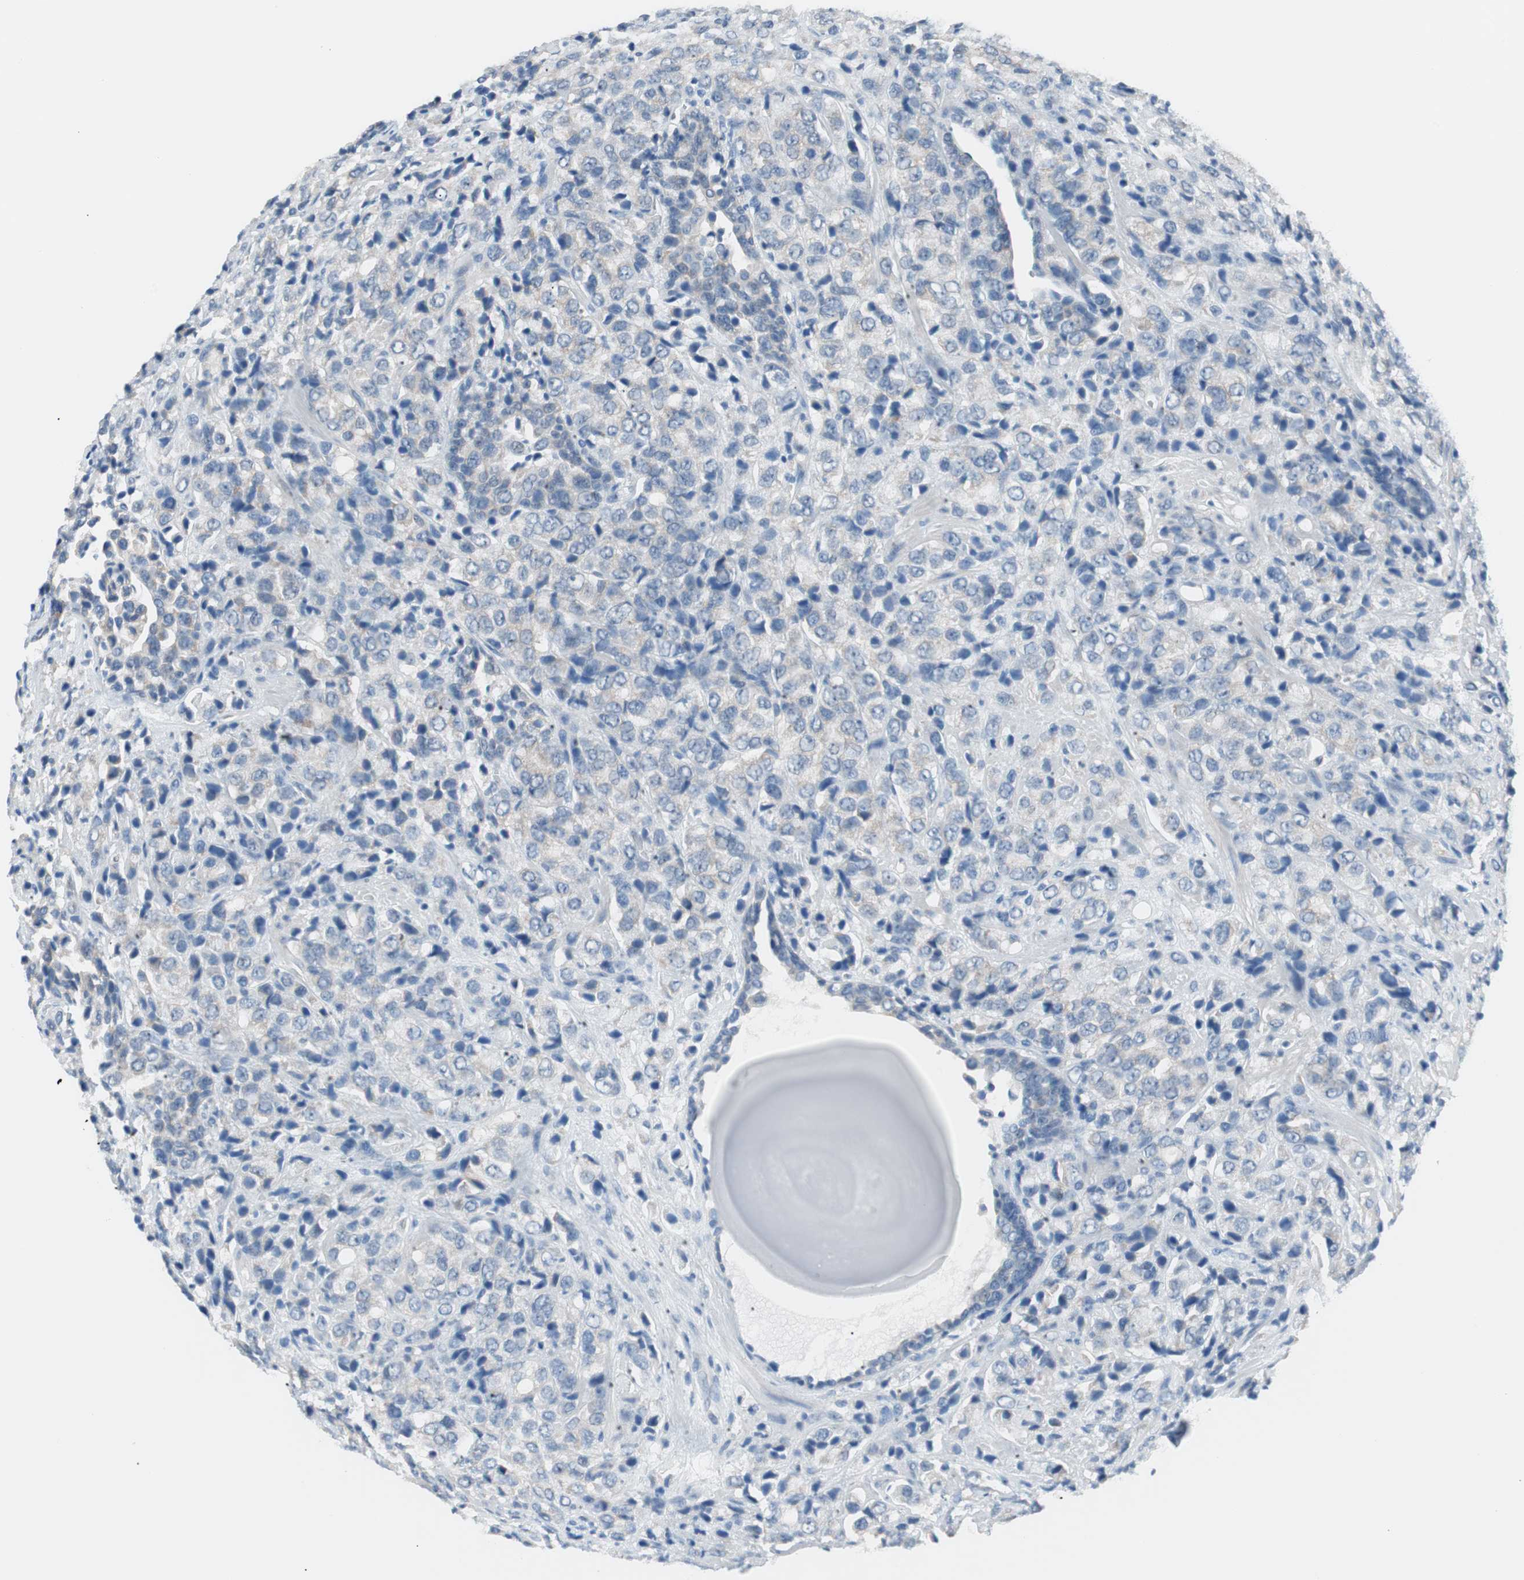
{"staining": {"intensity": "negative", "quantity": "none", "location": "none"}, "tissue": "prostate cancer", "cell_type": "Tumor cells", "image_type": "cancer", "snomed": [{"axis": "morphology", "description": "Adenocarcinoma, High grade"}, {"axis": "topography", "description": "Prostate"}], "caption": "An image of adenocarcinoma (high-grade) (prostate) stained for a protein demonstrates no brown staining in tumor cells. (Immunohistochemistry, brightfield microscopy, high magnification).", "gene": "VIL1", "patient": {"sex": "male", "age": 70}}